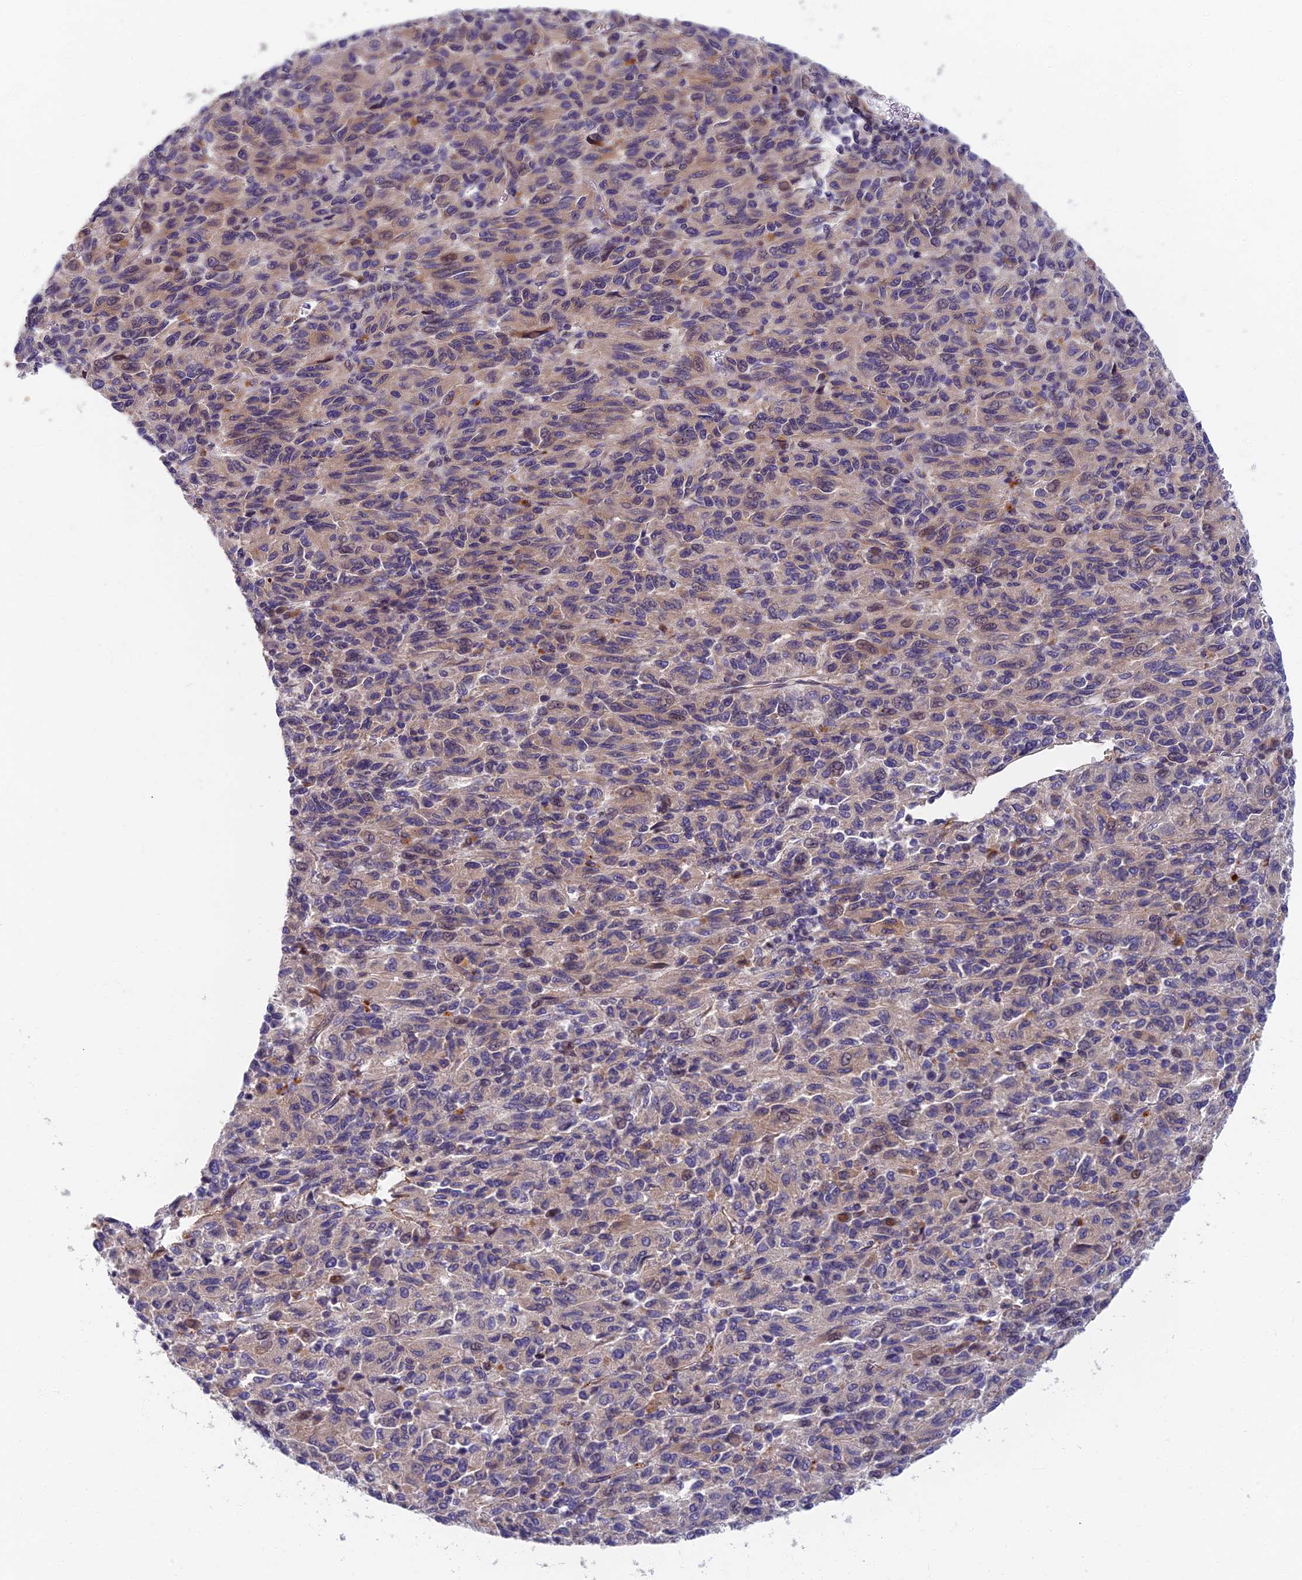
{"staining": {"intensity": "weak", "quantity": "<25%", "location": "cytoplasmic/membranous,nuclear"}, "tissue": "melanoma", "cell_type": "Tumor cells", "image_type": "cancer", "snomed": [{"axis": "morphology", "description": "Malignant melanoma, Metastatic site"}, {"axis": "topography", "description": "Lung"}], "caption": "Tumor cells show no significant positivity in malignant melanoma (metastatic site).", "gene": "RHBDL2", "patient": {"sex": "male", "age": 64}}